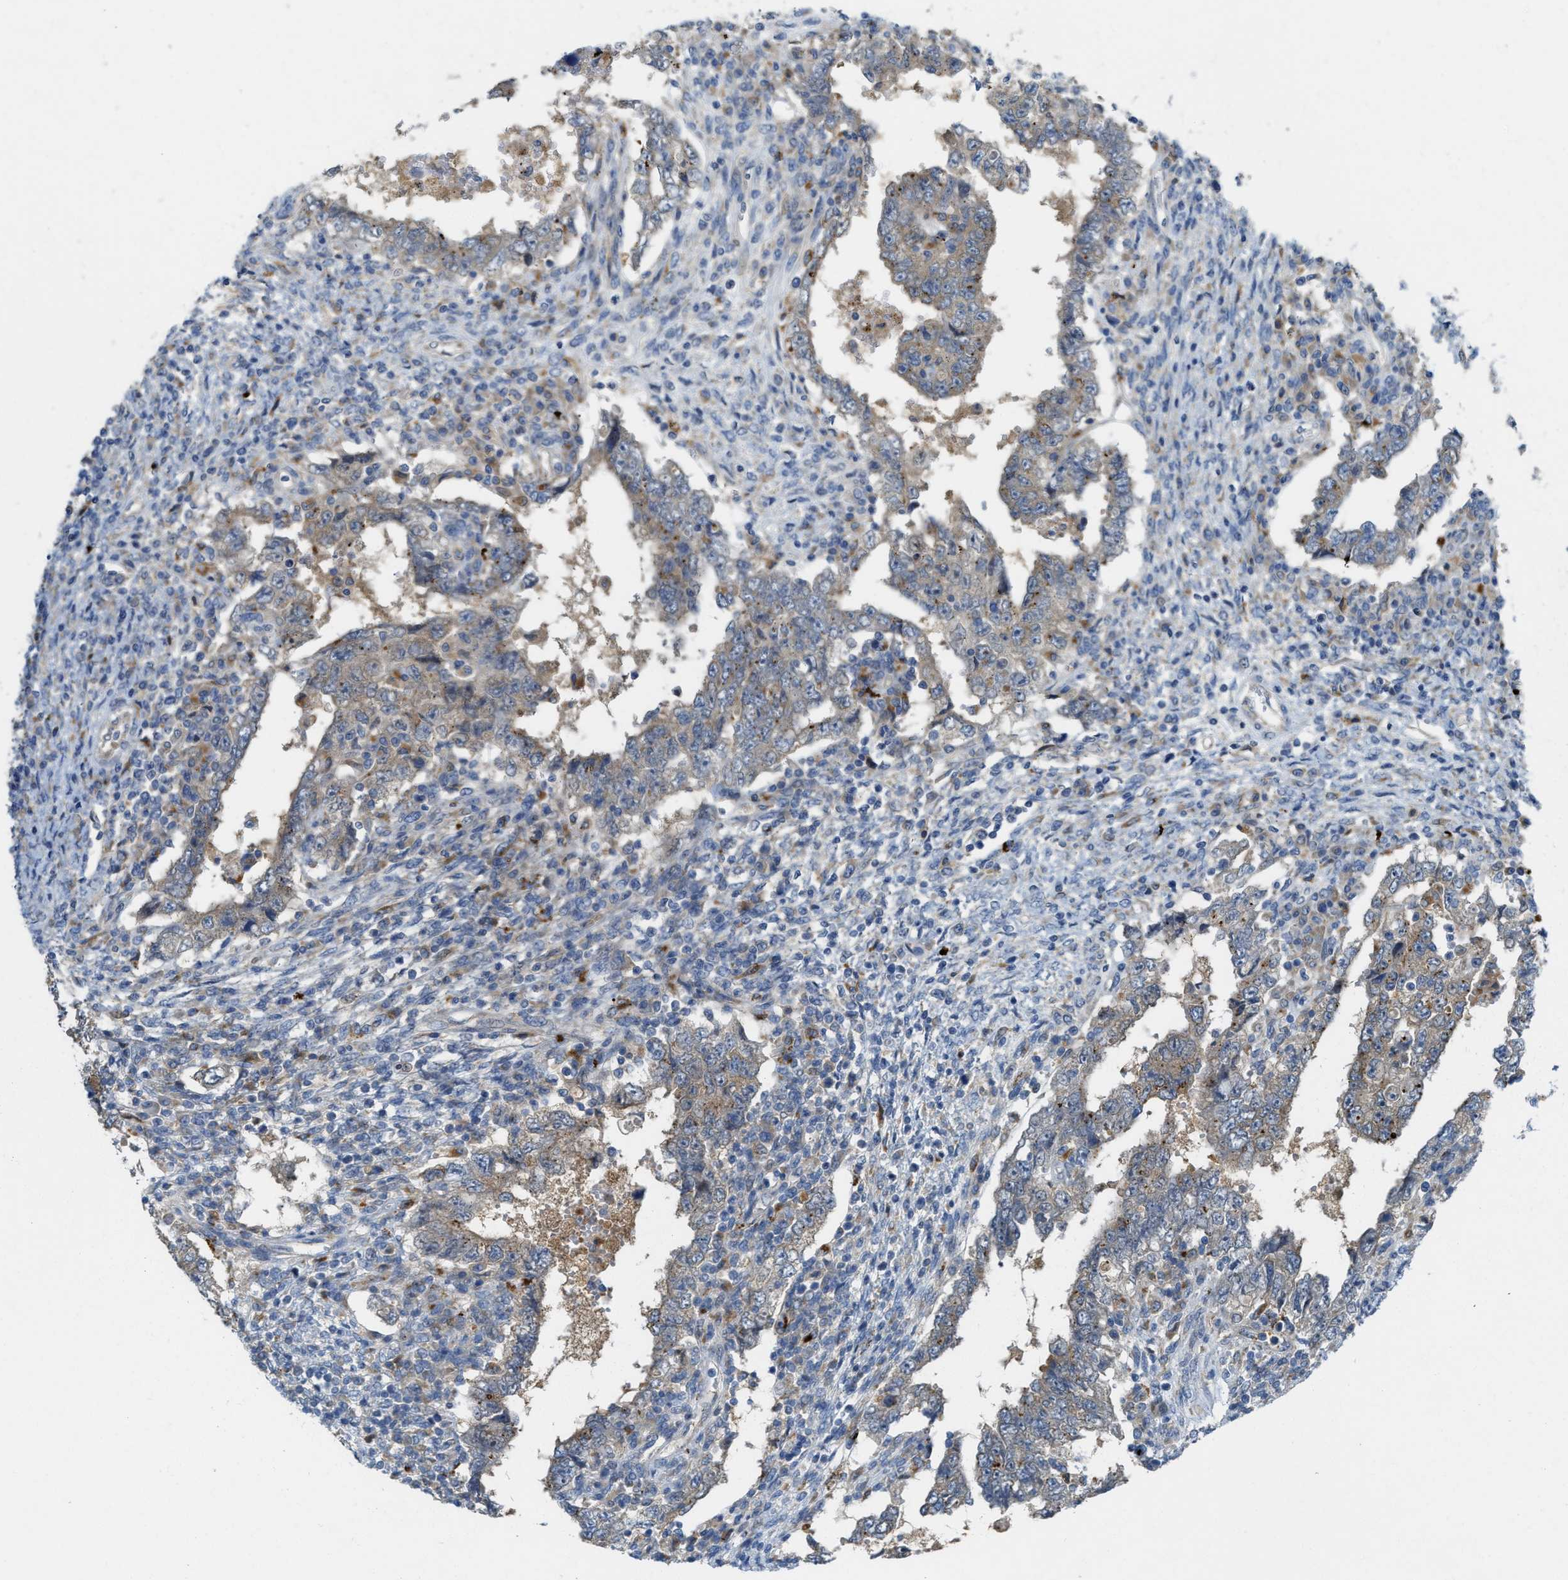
{"staining": {"intensity": "weak", "quantity": "25%-75%", "location": "cytoplasmic/membranous"}, "tissue": "testis cancer", "cell_type": "Tumor cells", "image_type": "cancer", "snomed": [{"axis": "morphology", "description": "Carcinoma, Embryonal, NOS"}, {"axis": "topography", "description": "Testis"}], "caption": "Immunohistochemistry staining of testis embryonal carcinoma, which displays low levels of weak cytoplasmic/membranous positivity in about 25%-75% of tumor cells indicating weak cytoplasmic/membranous protein expression. The staining was performed using DAB (brown) for protein detection and nuclei were counterstained in hematoxylin (blue).", "gene": "KLHDC10", "patient": {"sex": "male", "age": 26}}